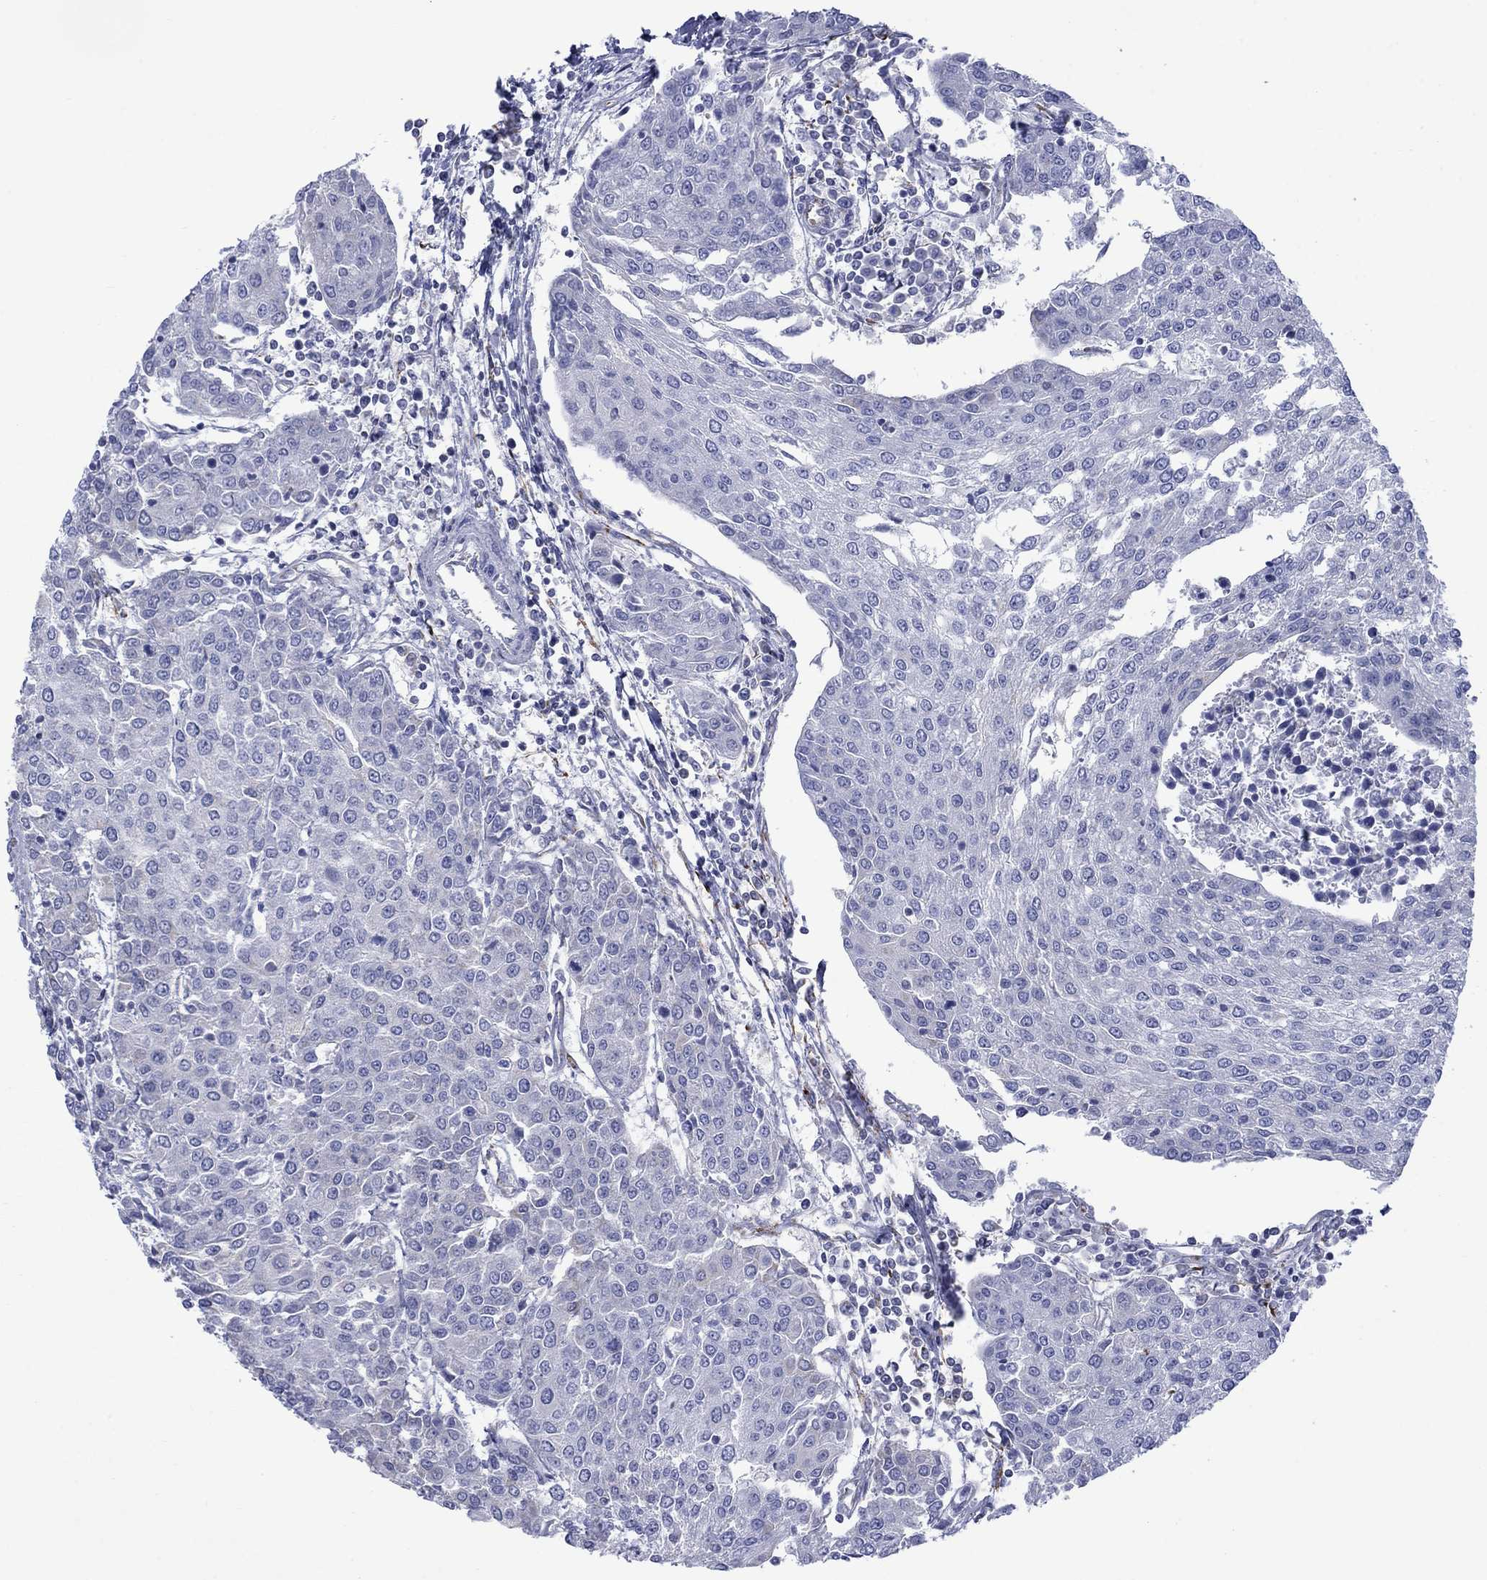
{"staining": {"intensity": "negative", "quantity": "none", "location": "none"}, "tissue": "urothelial cancer", "cell_type": "Tumor cells", "image_type": "cancer", "snomed": [{"axis": "morphology", "description": "Urothelial carcinoma, High grade"}, {"axis": "topography", "description": "Urinary bladder"}], "caption": "Immunohistochemistry (IHC) of urothelial carcinoma (high-grade) reveals no positivity in tumor cells.", "gene": "CISD1", "patient": {"sex": "female", "age": 85}}